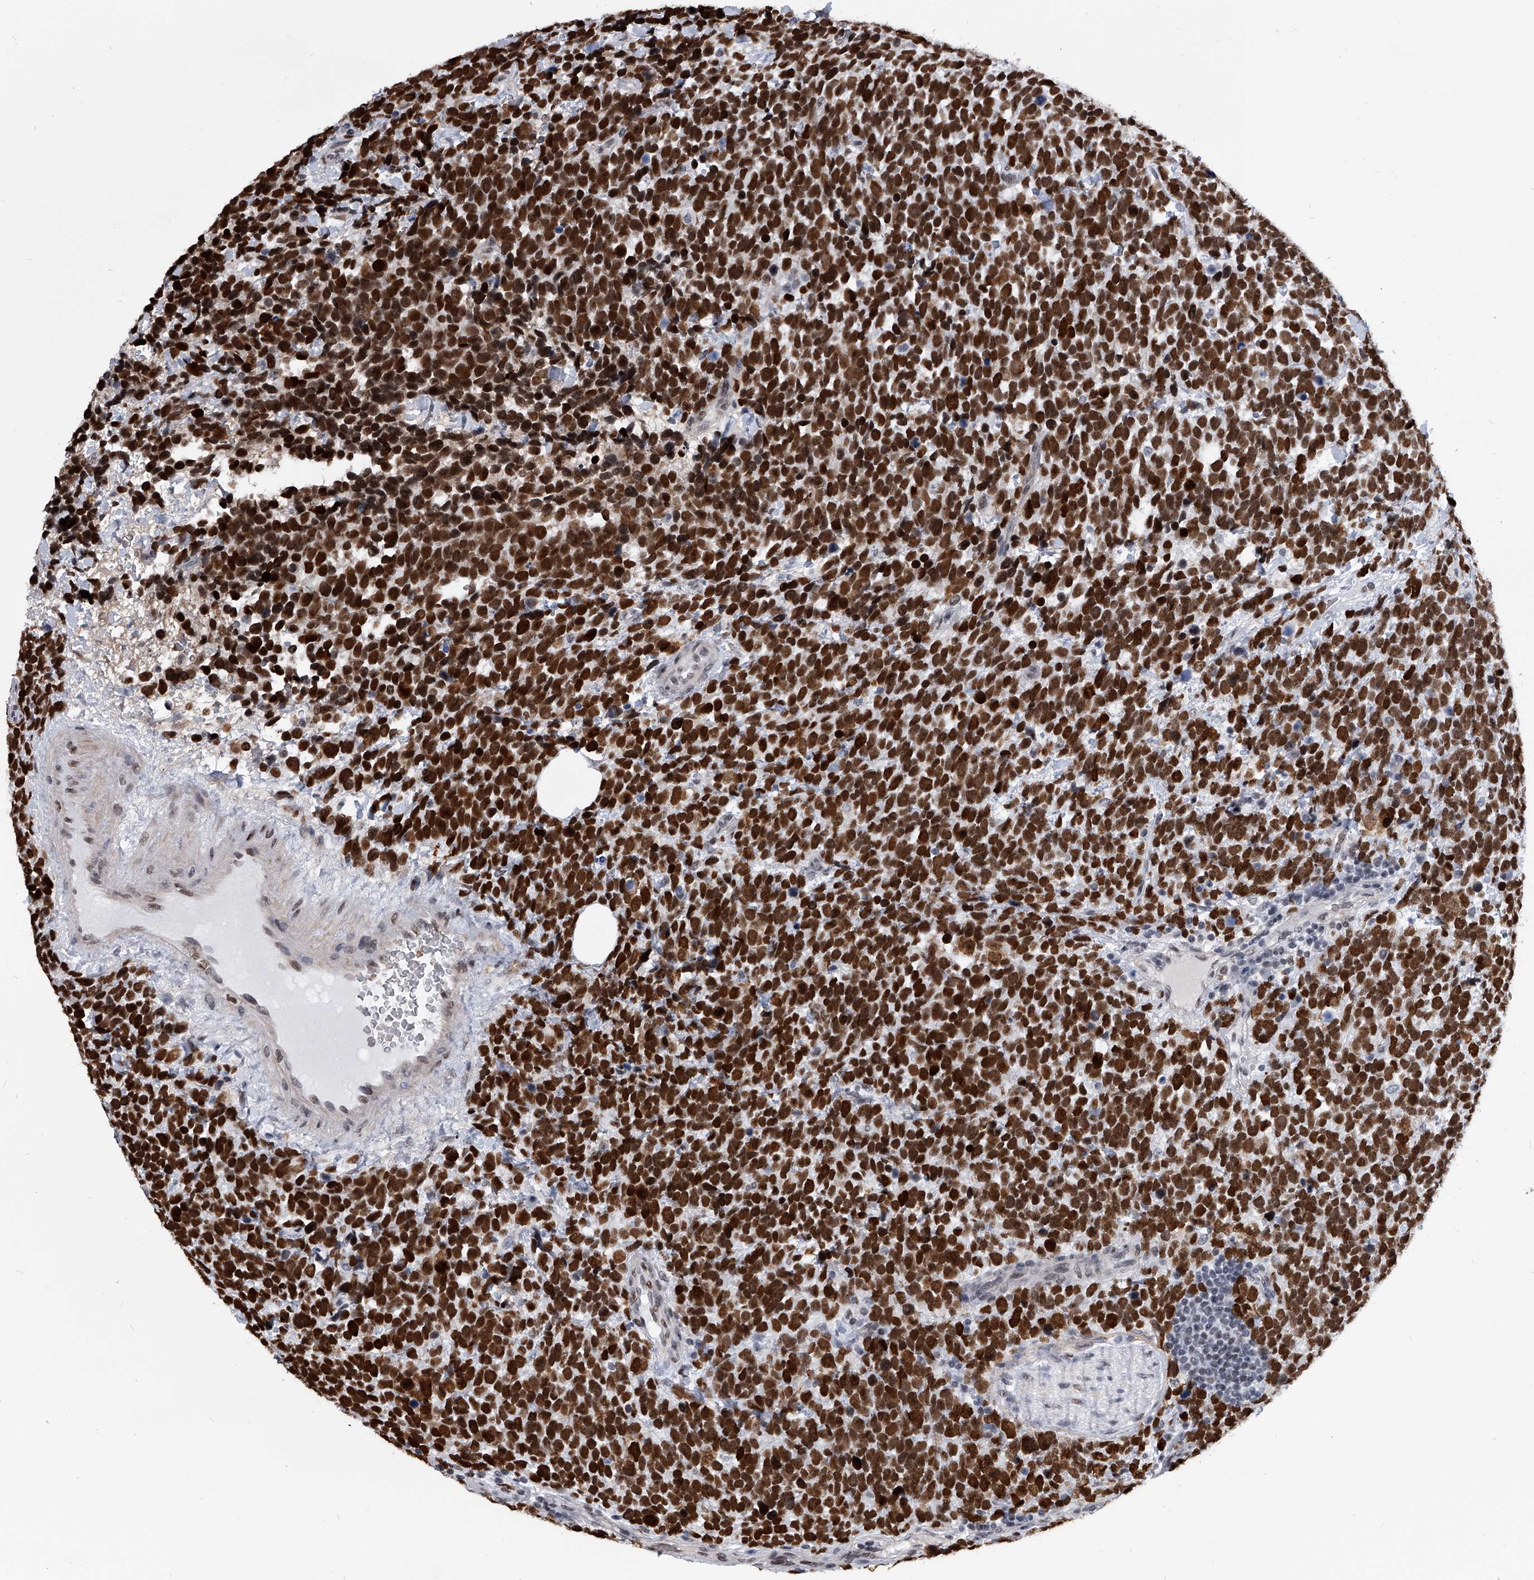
{"staining": {"intensity": "strong", "quantity": ">75%", "location": "nuclear"}, "tissue": "urothelial cancer", "cell_type": "Tumor cells", "image_type": "cancer", "snomed": [{"axis": "morphology", "description": "Urothelial carcinoma, High grade"}, {"axis": "topography", "description": "Urinary bladder"}], "caption": "A high amount of strong nuclear positivity is present in approximately >75% of tumor cells in urothelial carcinoma (high-grade) tissue.", "gene": "SIM2", "patient": {"sex": "female", "age": 82}}